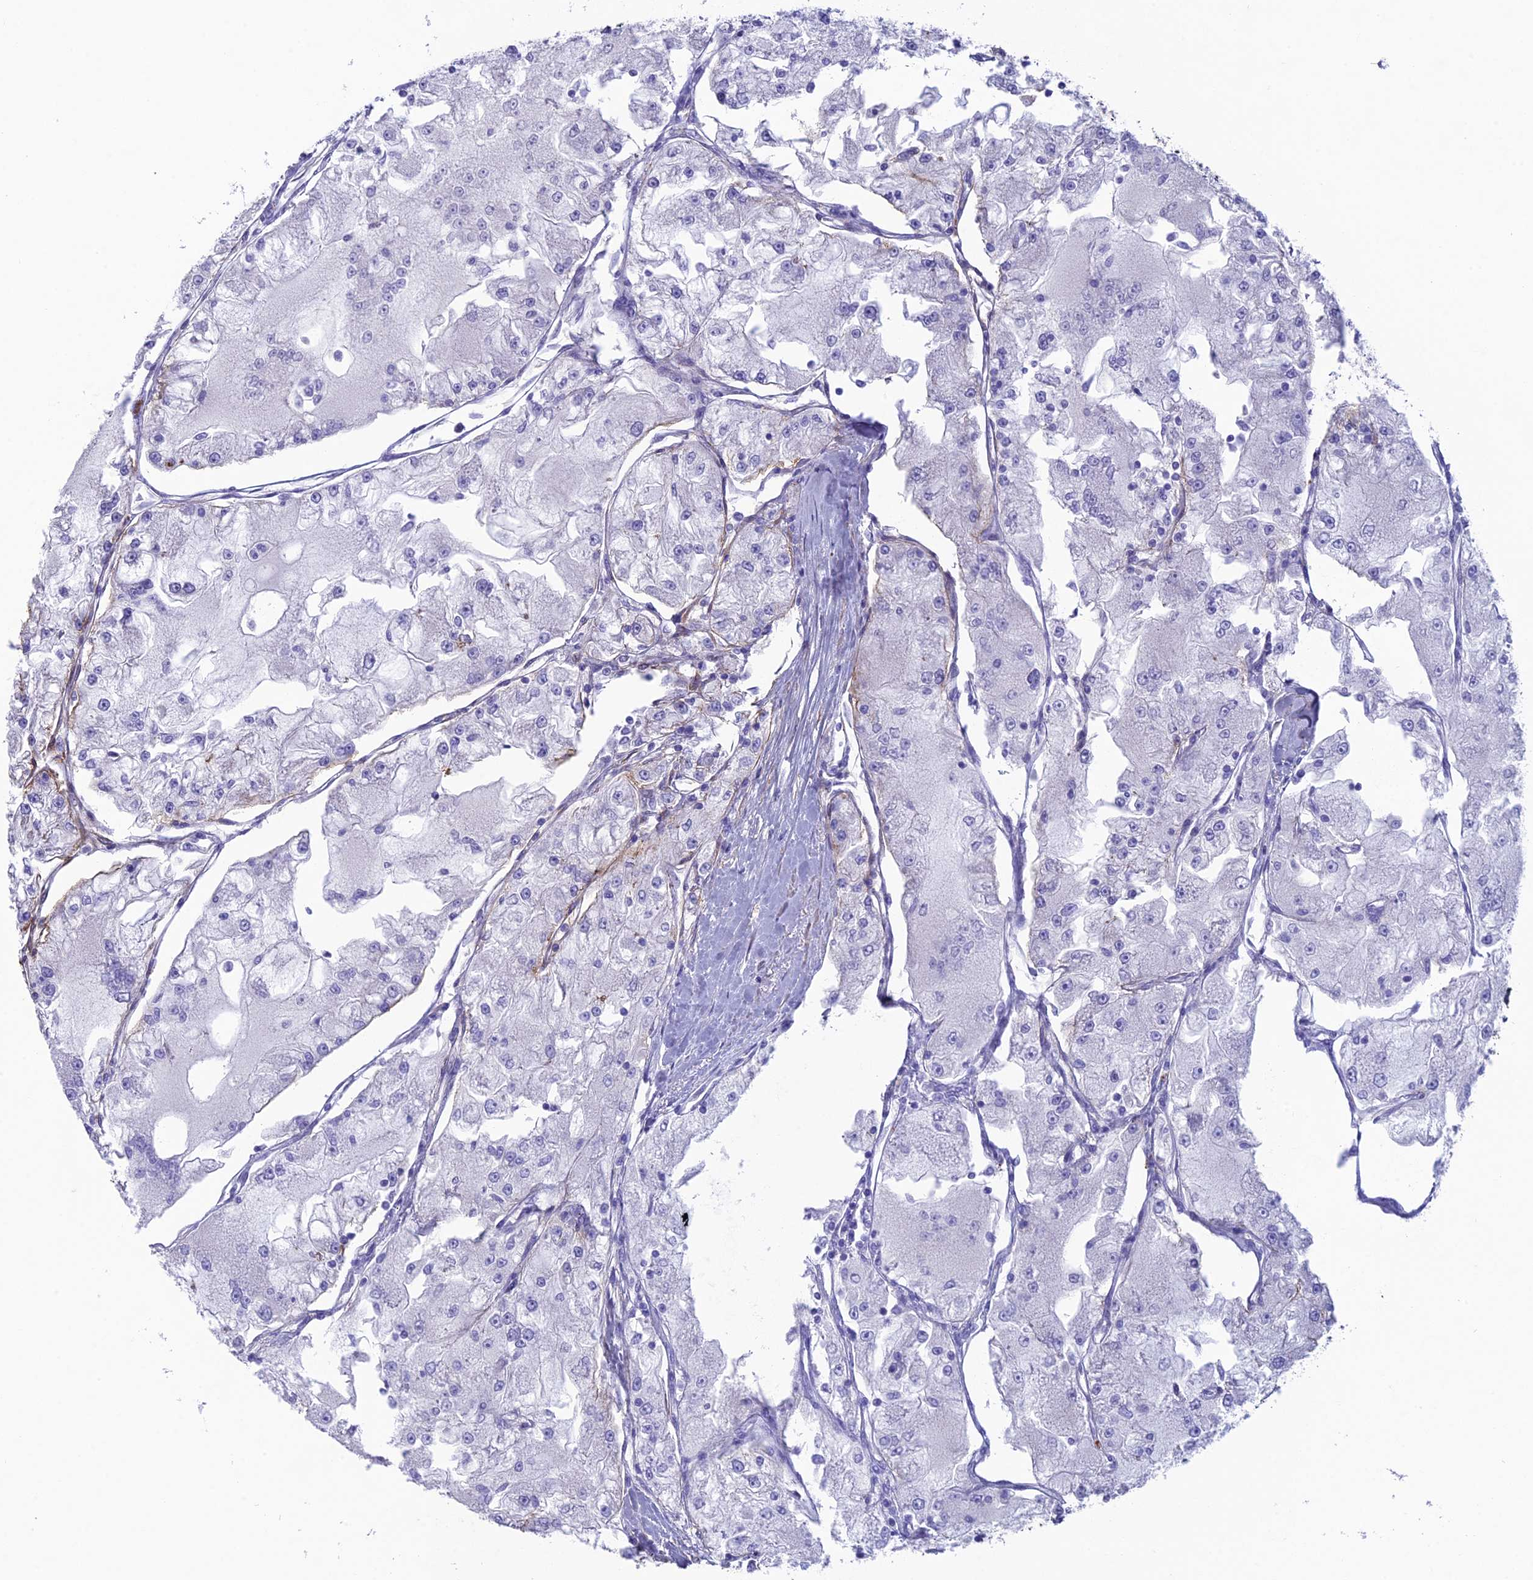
{"staining": {"intensity": "negative", "quantity": "none", "location": "none"}, "tissue": "renal cancer", "cell_type": "Tumor cells", "image_type": "cancer", "snomed": [{"axis": "morphology", "description": "Adenocarcinoma, NOS"}, {"axis": "topography", "description": "Kidney"}], "caption": "The micrograph demonstrates no staining of tumor cells in renal cancer. Nuclei are stained in blue.", "gene": "TNS1", "patient": {"sex": "female", "age": 72}}